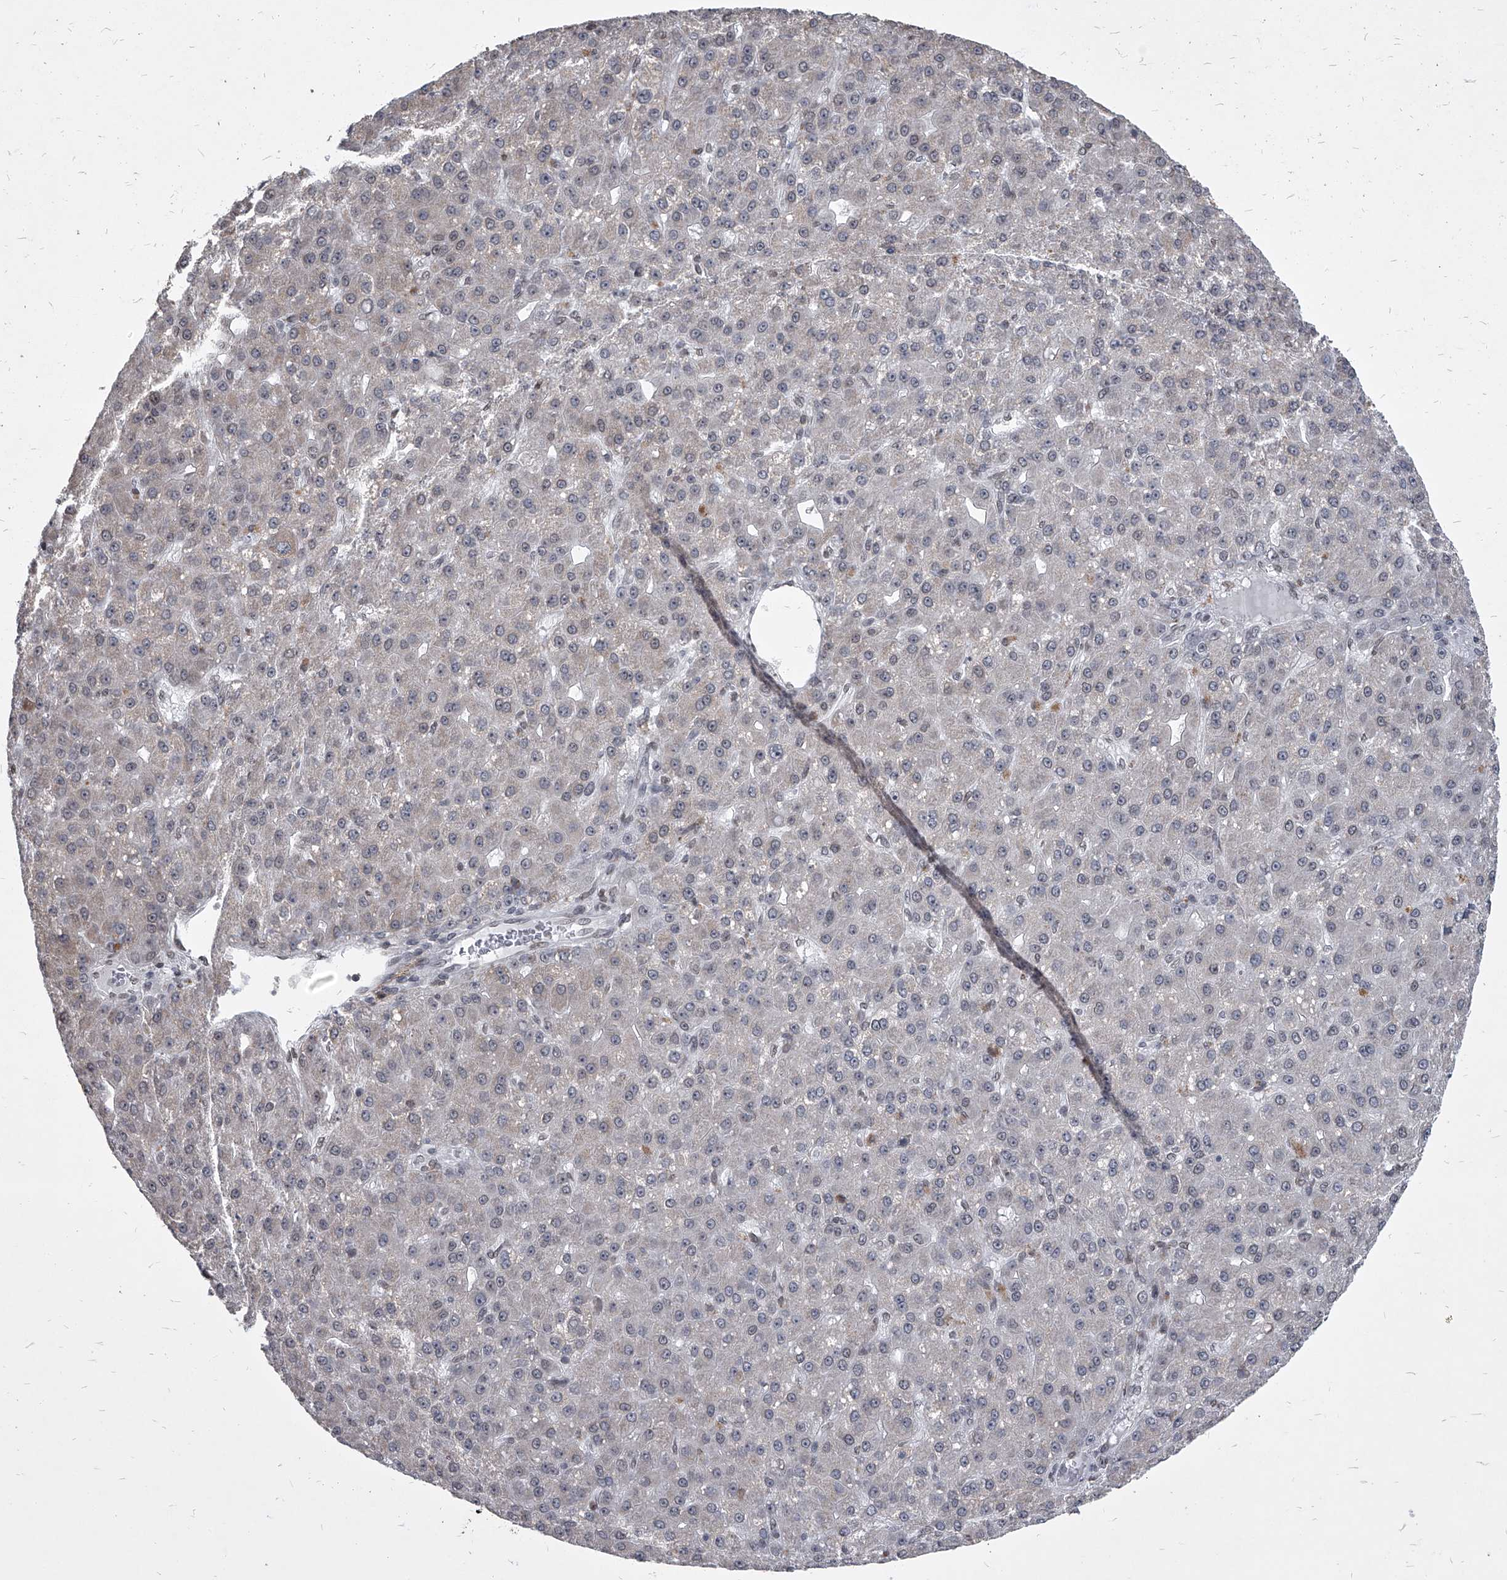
{"staining": {"intensity": "negative", "quantity": "none", "location": "none"}, "tissue": "liver cancer", "cell_type": "Tumor cells", "image_type": "cancer", "snomed": [{"axis": "morphology", "description": "Carcinoma, Hepatocellular, NOS"}, {"axis": "topography", "description": "Liver"}], "caption": "IHC micrograph of neoplastic tissue: human hepatocellular carcinoma (liver) stained with DAB (3,3'-diaminobenzidine) demonstrates no significant protein expression in tumor cells. Nuclei are stained in blue.", "gene": "PPIL4", "patient": {"sex": "male", "age": 67}}